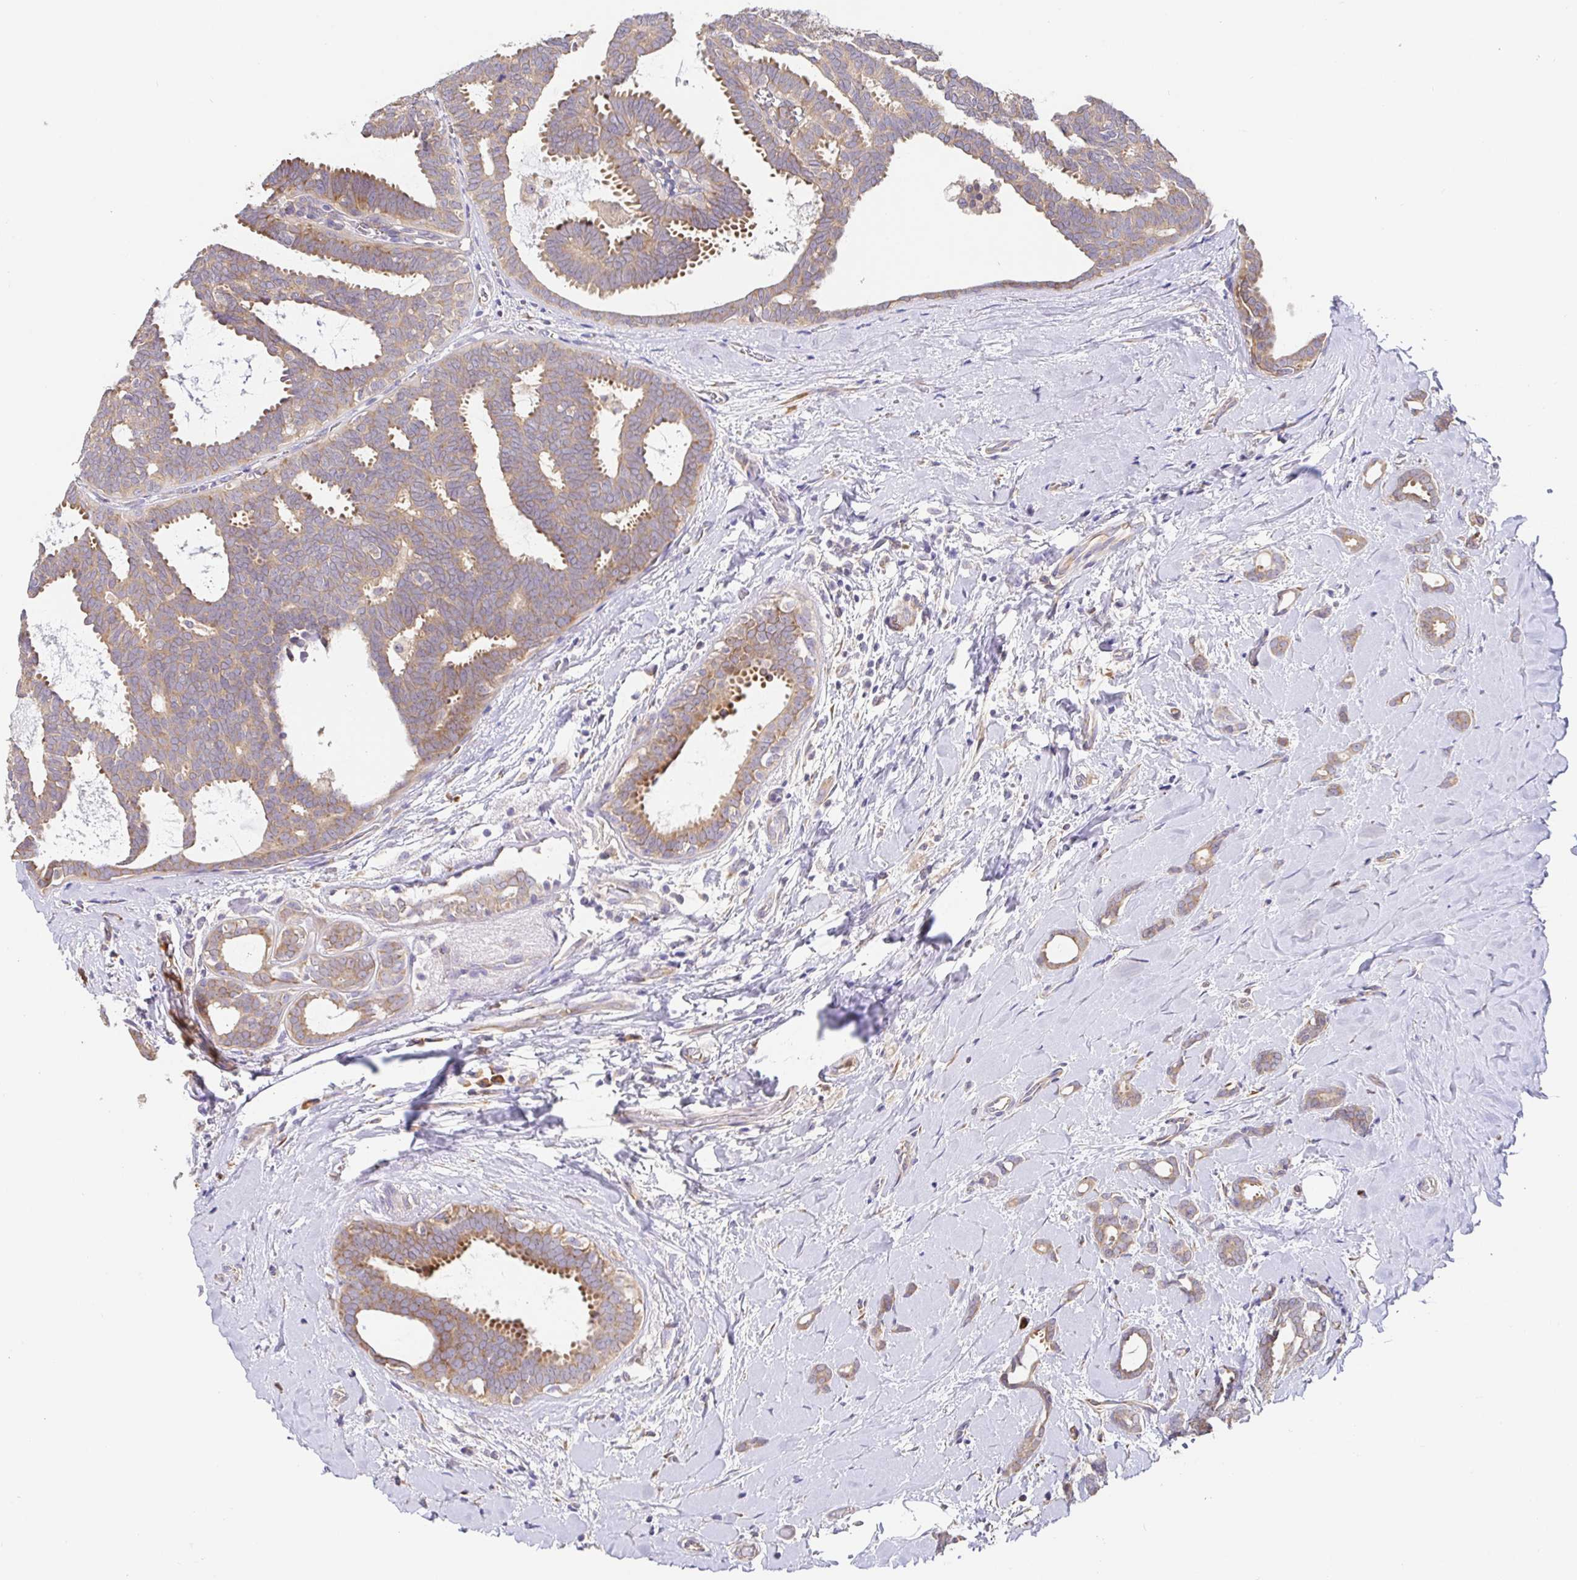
{"staining": {"intensity": "weak", "quantity": ">75%", "location": "cytoplasmic/membranous"}, "tissue": "breast cancer", "cell_type": "Tumor cells", "image_type": "cancer", "snomed": [{"axis": "morphology", "description": "Intraductal carcinoma, in situ"}, {"axis": "morphology", "description": "Duct carcinoma"}, {"axis": "morphology", "description": "Lobular carcinoma, in situ"}, {"axis": "topography", "description": "Breast"}], "caption": "Immunohistochemistry (IHC) image of neoplastic tissue: breast cancer stained using immunohistochemistry exhibits low levels of weak protein expression localized specifically in the cytoplasmic/membranous of tumor cells, appearing as a cytoplasmic/membranous brown color.", "gene": "PDPK1", "patient": {"sex": "female", "age": 44}}